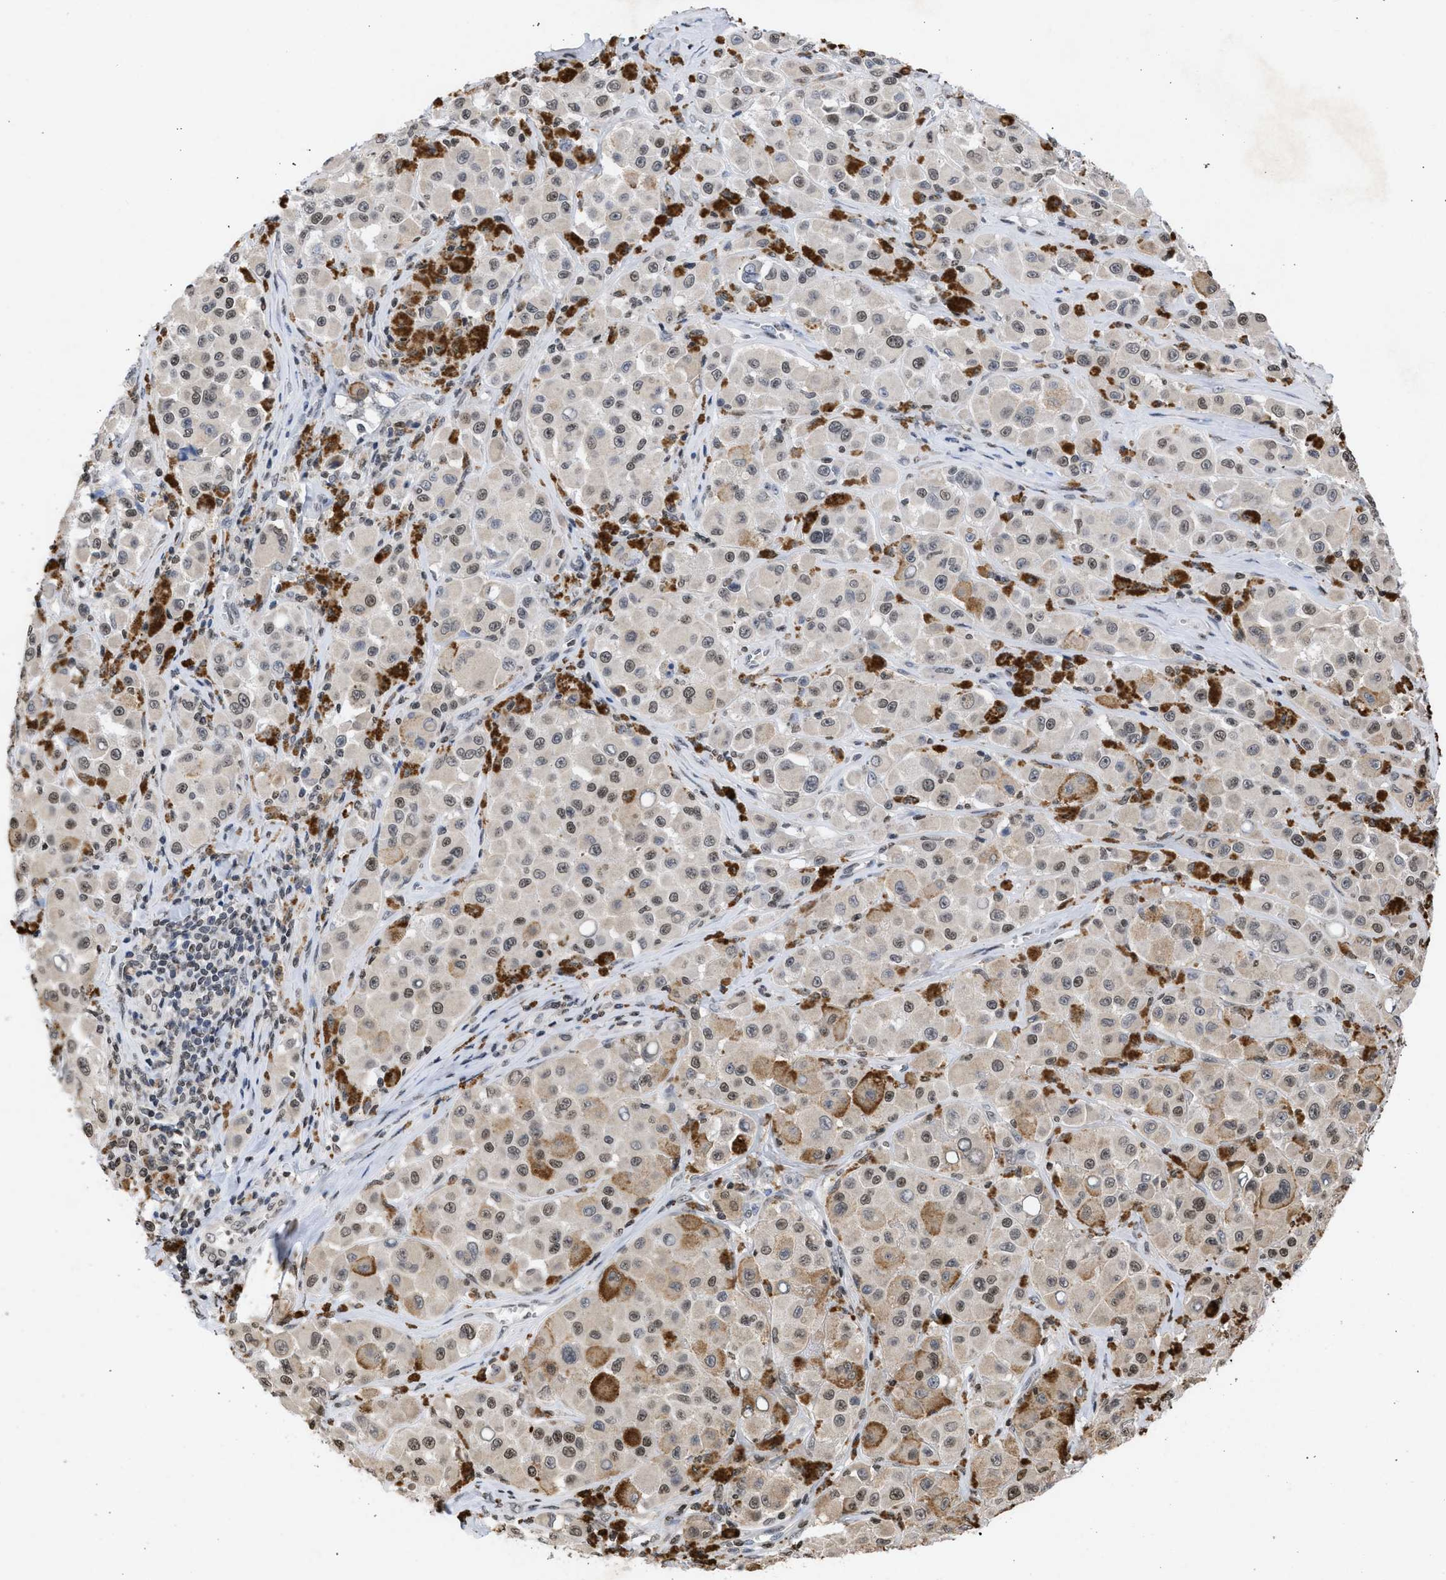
{"staining": {"intensity": "weak", "quantity": "25%-75%", "location": "cytoplasmic/membranous,nuclear"}, "tissue": "melanoma", "cell_type": "Tumor cells", "image_type": "cancer", "snomed": [{"axis": "morphology", "description": "Malignant melanoma, NOS"}, {"axis": "topography", "description": "Skin"}], "caption": "High-power microscopy captured an IHC image of melanoma, revealing weak cytoplasmic/membranous and nuclear positivity in about 25%-75% of tumor cells. The staining was performed using DAB (3,3'-diaminobenzidine), with brown indicating positive protein expression. Nuclei are stained blue with hematoxylin.", "gene": "NUP35", "patient": {"sex": "male", "age": 84}}